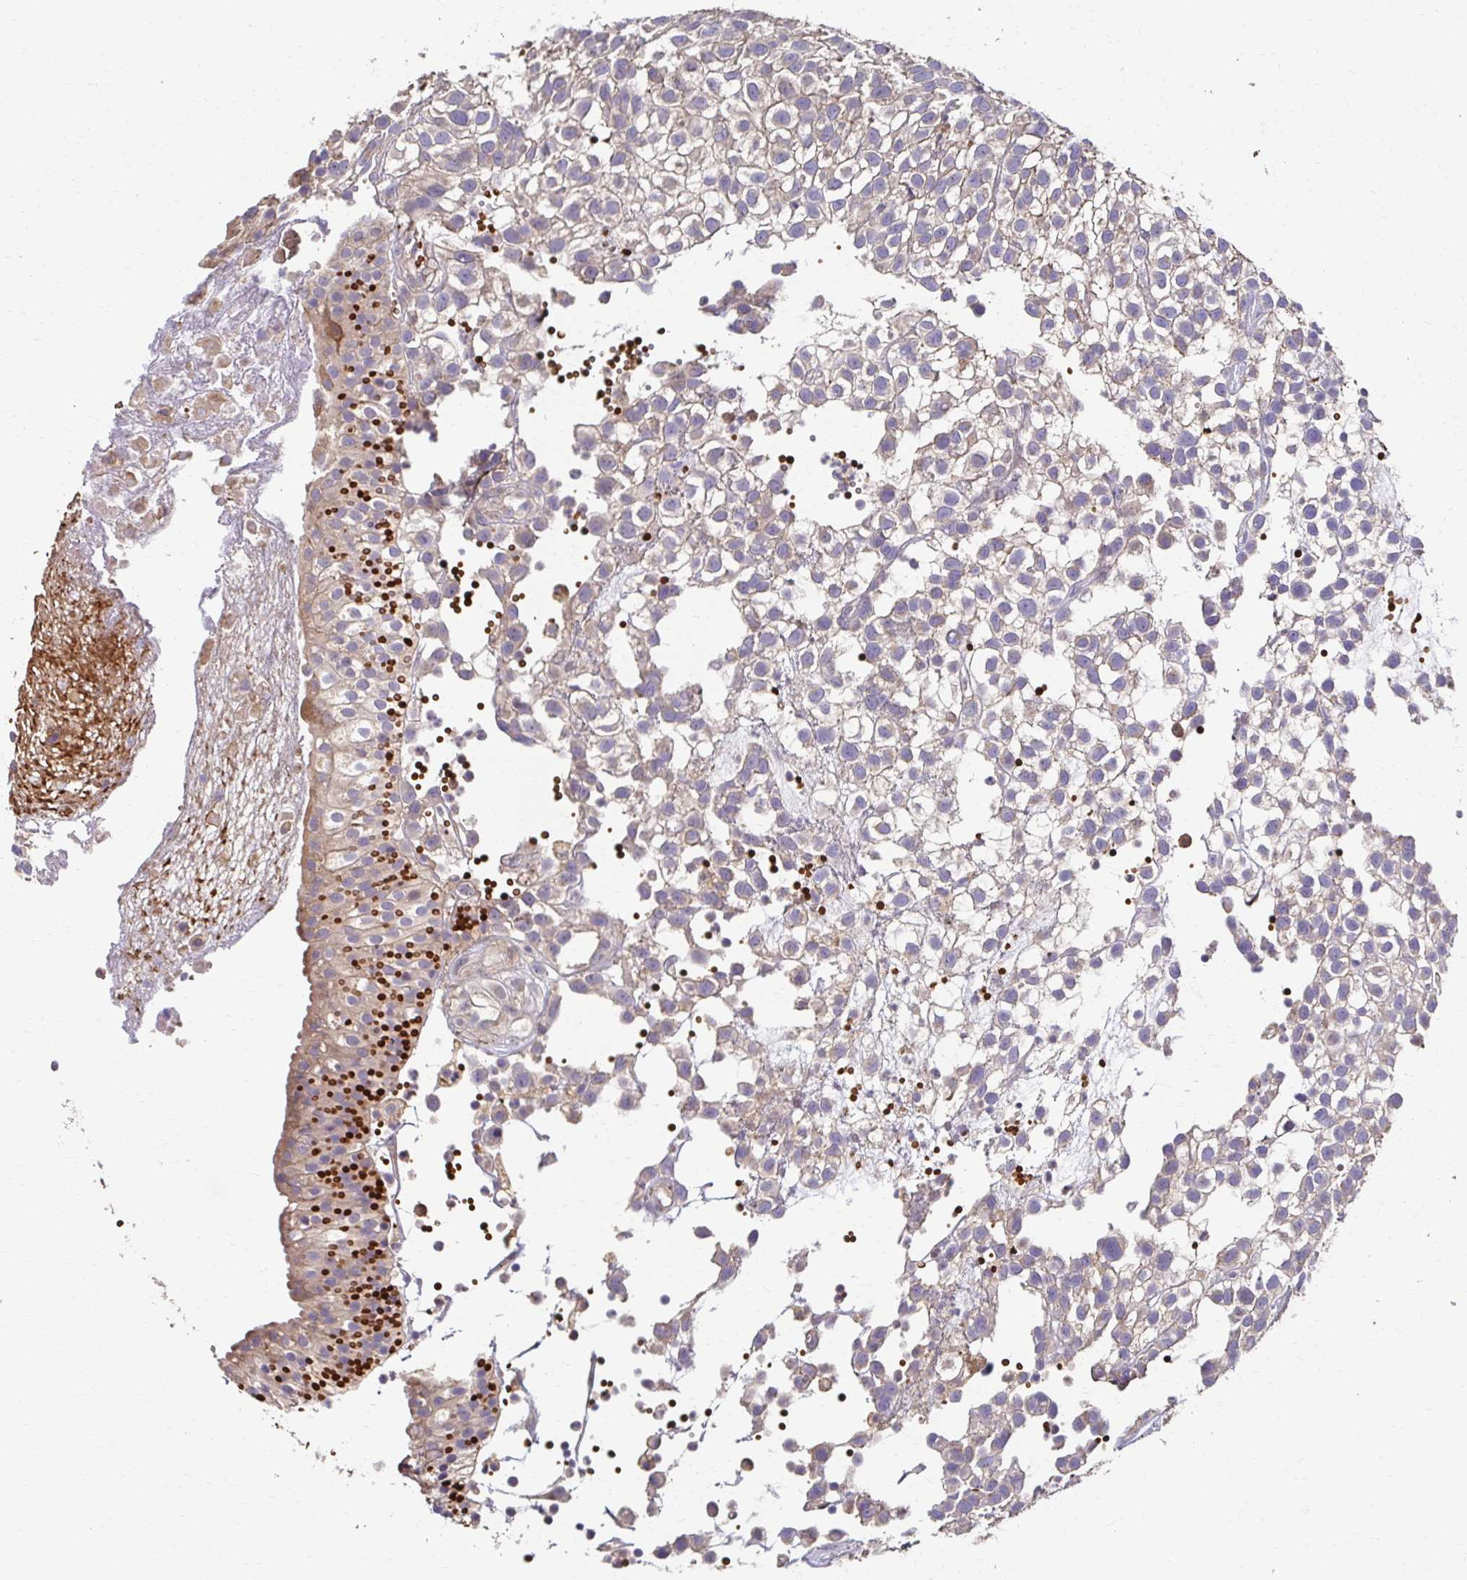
{"staining": {"intensity": "weak", "quantity": "<25%", "location": "cytoplasmic/membranous"}, "tissue": "urothelial cancer", "cell_type": "Tumor cells", "image_type": "cancer", "snomed": [{"axis": "morphology", "description": "Urothelial carcinoma, High grade"}, {"axis": "topography", "description": "Urinary bladder"}], "caption": "This image is of urothelial carcinoma (high-grade) stained with immunohistochemistry to label a protein in brown with the nuclei are counter-stained blue. There is no staining in tumor cells. The staining is performed using DAB brown chromogen with nuclei counter-stained in using hematoxylin.", "gene": "SKA2", "patient": {"sex": "male", "age": 56}}